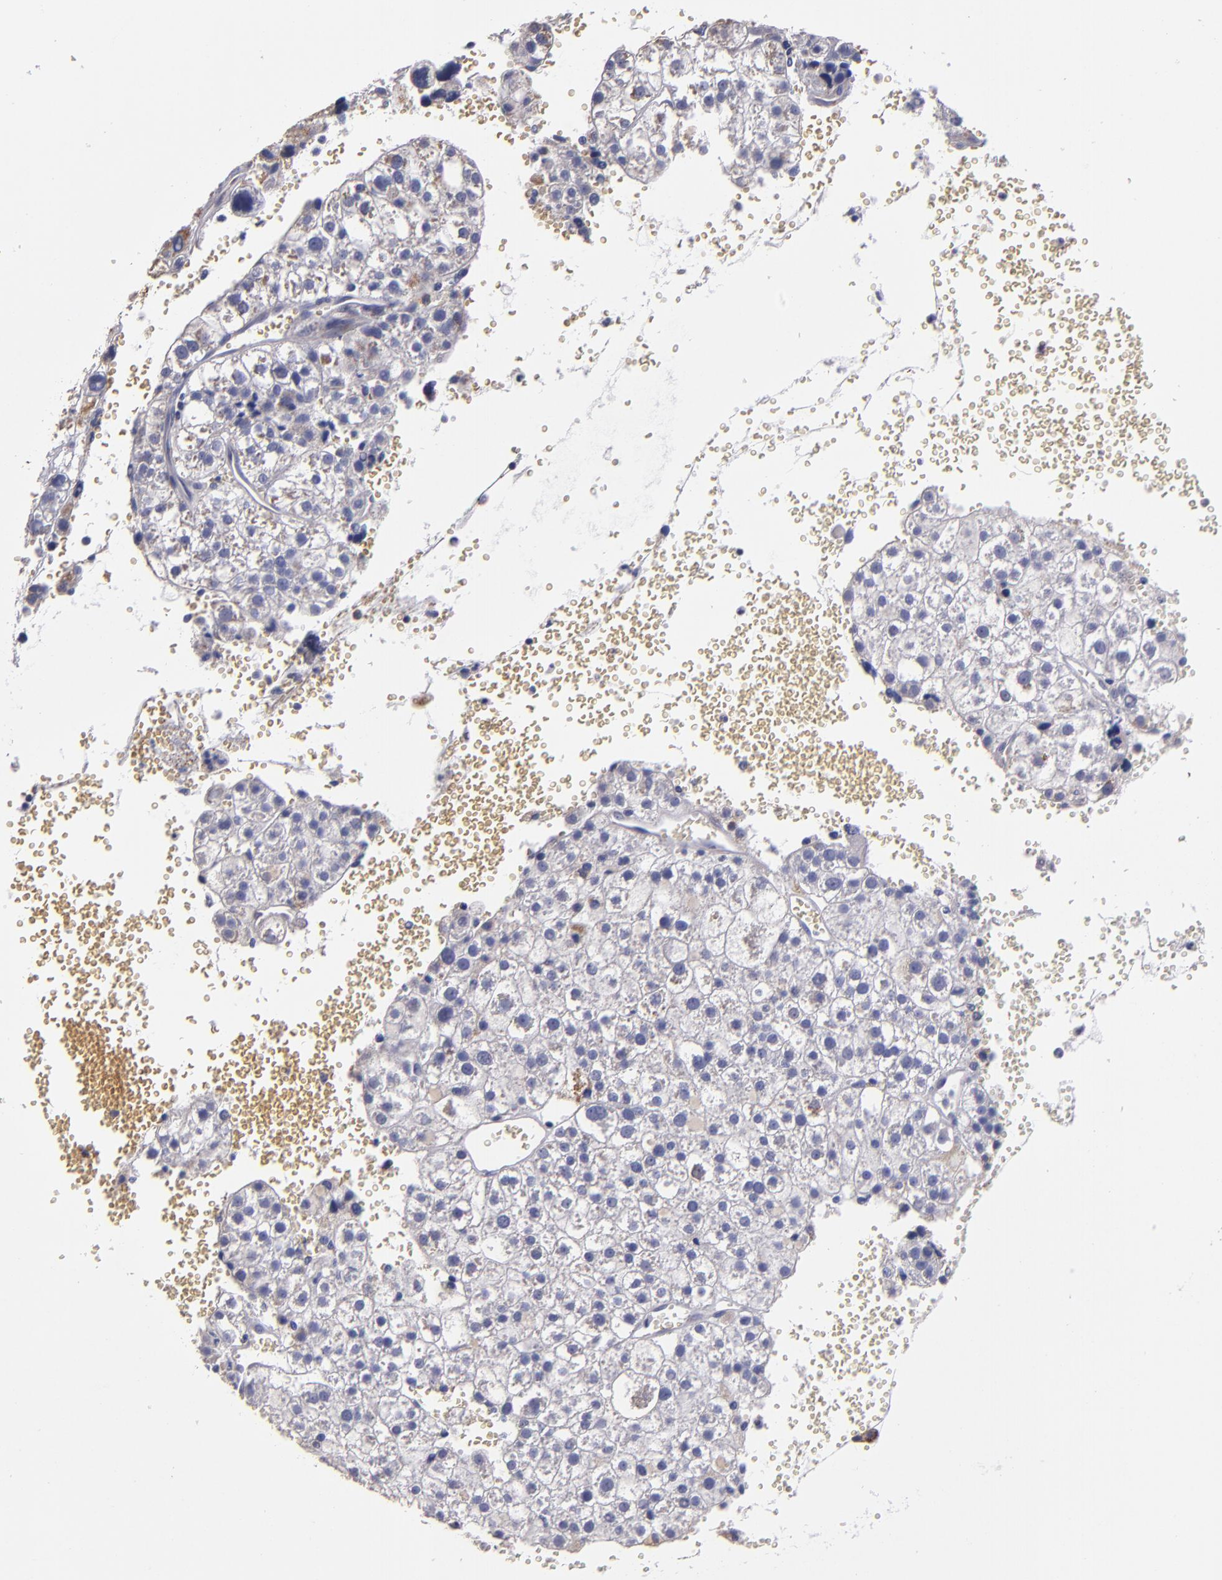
{"staining": {"intensity": "moderate", "quantity": "25%-75%", "location": "cytoplasmic/membranous"}, "tissue": "liver cancer", "cell_type": "Tumor cells", "image_type": "cancer", "snomed": [{"axis": "morphology", "description": "Carcinoma, Hepatocellular, NOS"}, {"axis": "topography", "description": "Liver"}], "caption": "Immunohistochemistry (IHC) (DAB) staining of human liver cancer demonstrates moderate cytoplasmic/membranous protein expression in about 25%-75% of tumor cells. Immunohistochemistry stains the protein in brown and the nuclei are stained blue.", "gene": "CLTA", "patient": {"sex": "female", "age": 85}}